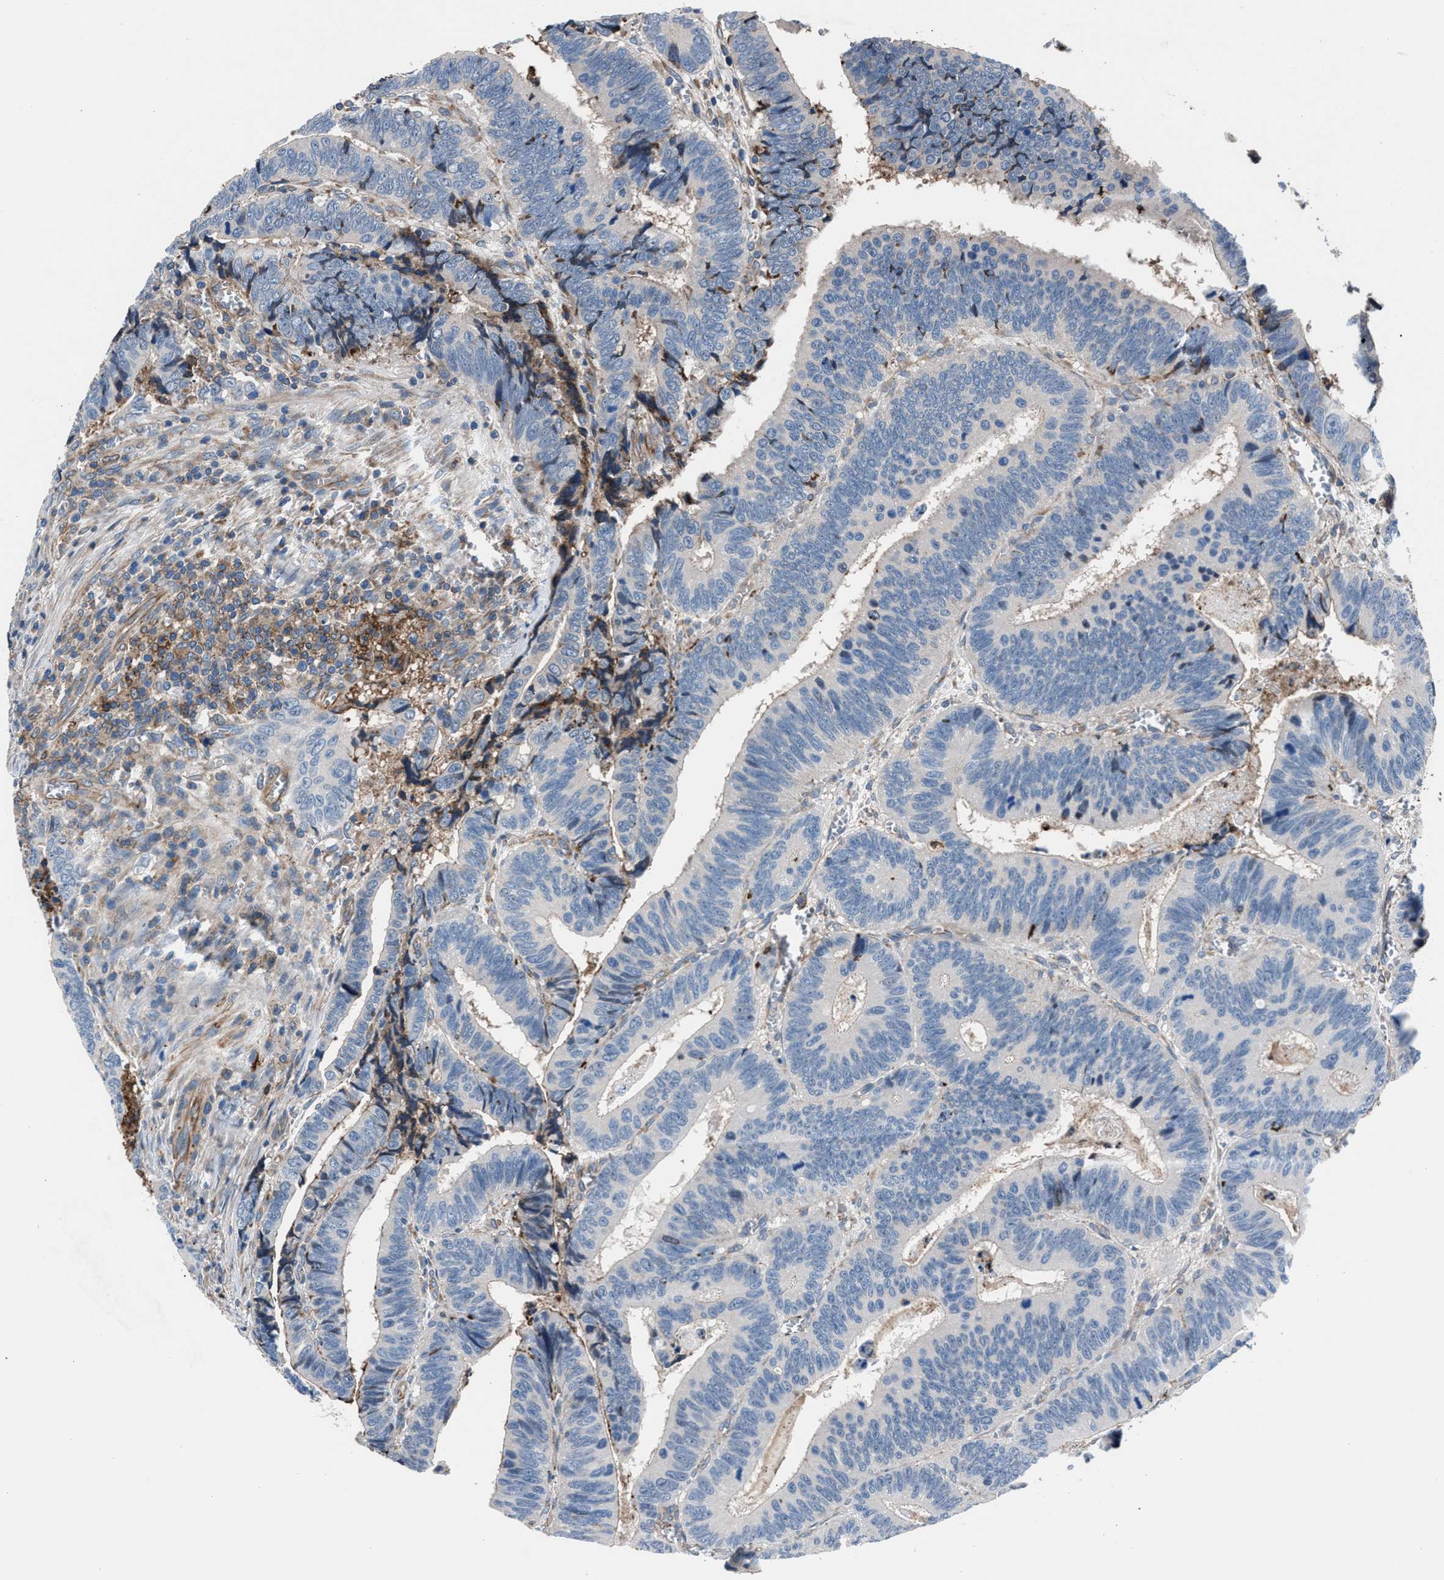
{"staining": {"intensity": "negative", "quantity": "none", "location": "none"}, "tissue": "colorectal cancer", "cell_type": "Tumor cells", "image_type": "cancer", "snomed": [{"axis": "morphology", "description": "Inflammation, NOS"}, {"axis": "morphology", "description": "Adenocarcinoma, NOS"}, {"axis": "topography", "description": "Colon"}], "caption": "This is a photomicrograph of immunohistochemistry (IHC) staining of colorectal cancer, which shows no staining in tumor cells.", "gene": "MFSD11", "patient": {"sex": "male", "age": 72}}